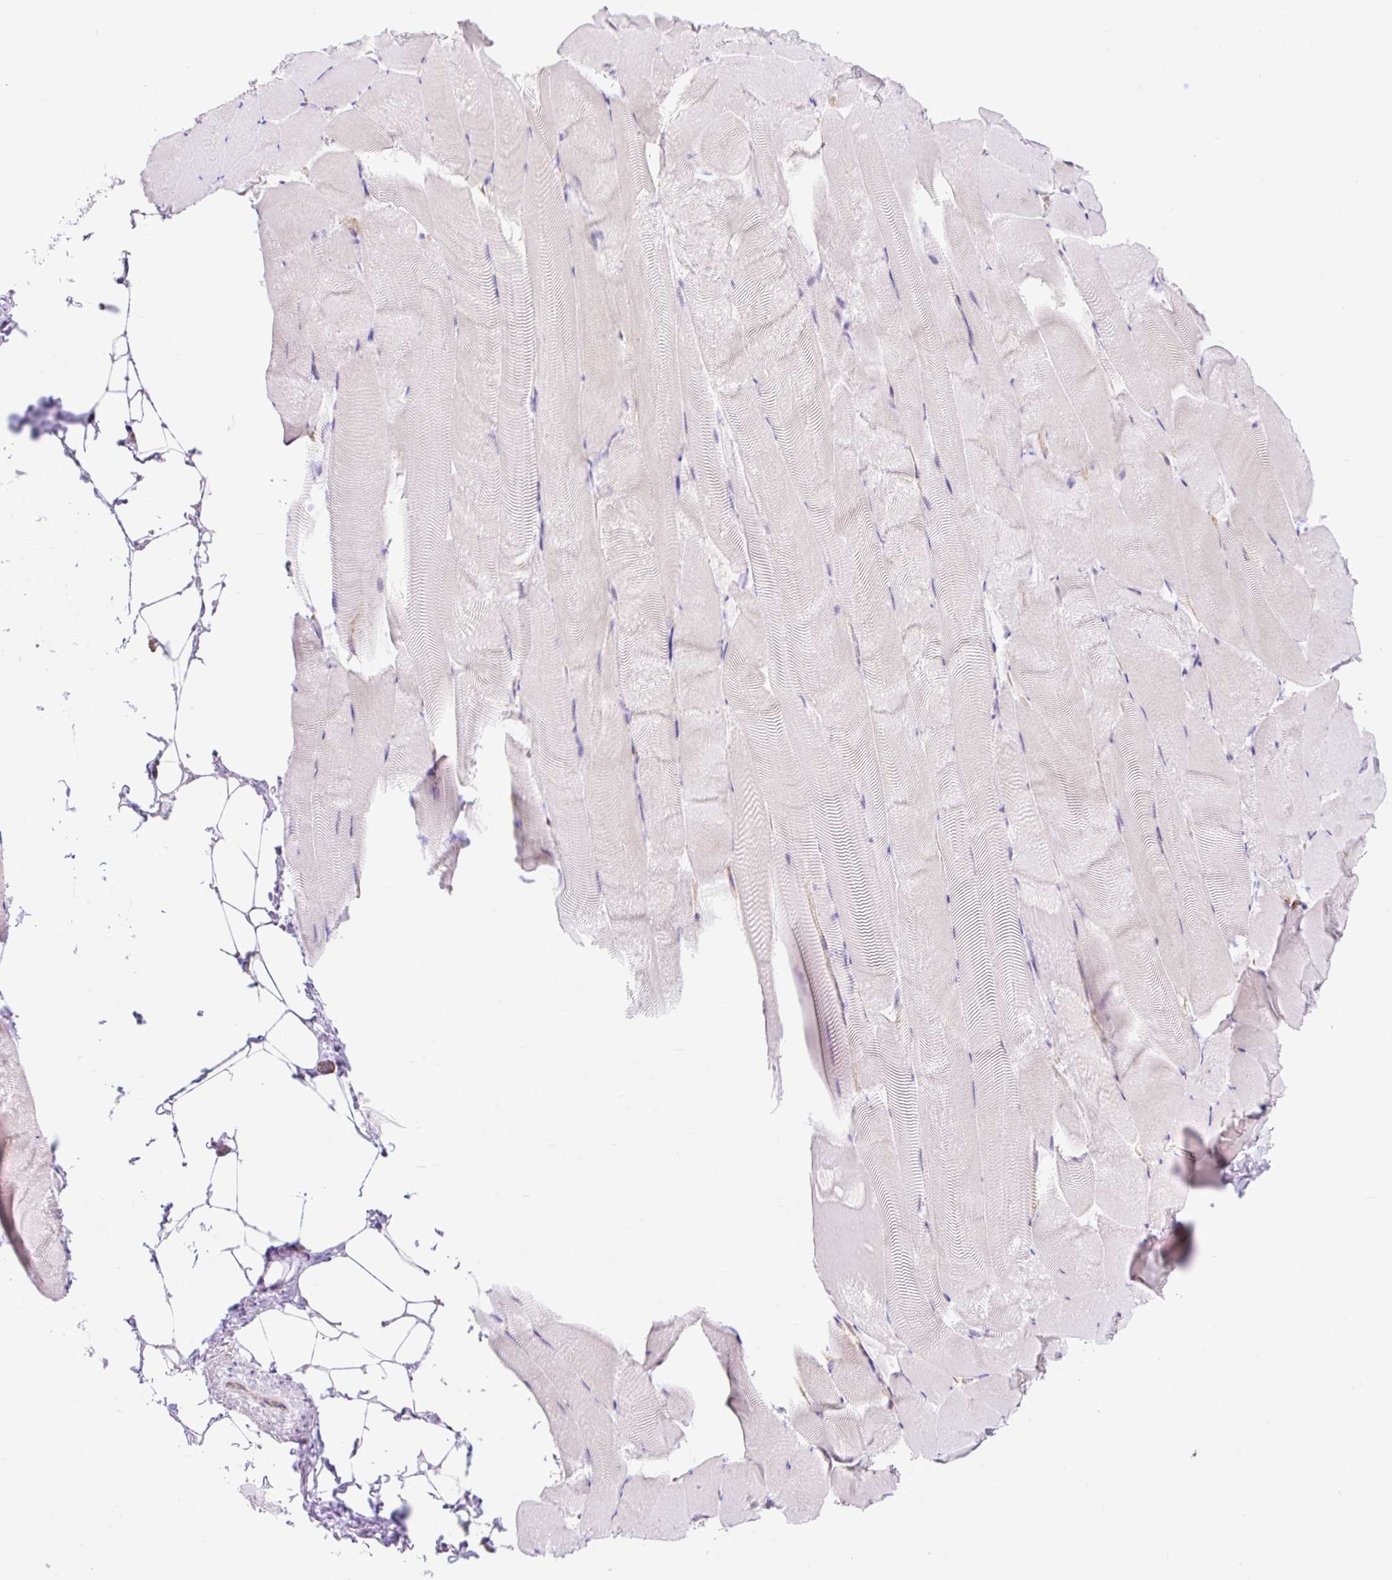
{"staining": {"intensity": "negative", "quantity": "none", "location": "none"}, "tissue": "skeletal muscle", "cell_type": "Myocytes", "image_type": "normal", "snomed": [{"axis": "morphology", "description": "Normal tissue, NOS"}, {"axis": "topography", "description": "Skeletal muscle"}], "caption": "Immunohistochemistry photomicrograph of unremarkable skeletal muscle: human skeletal muscle stained with DAB demonstrates no significant protein expression in myocytes. (DAB immunohistochemistry visualized using brightfield microscopy, high magnification).", "gene": "HIP1R", "patient": {"sex": "female", "age": 64}}